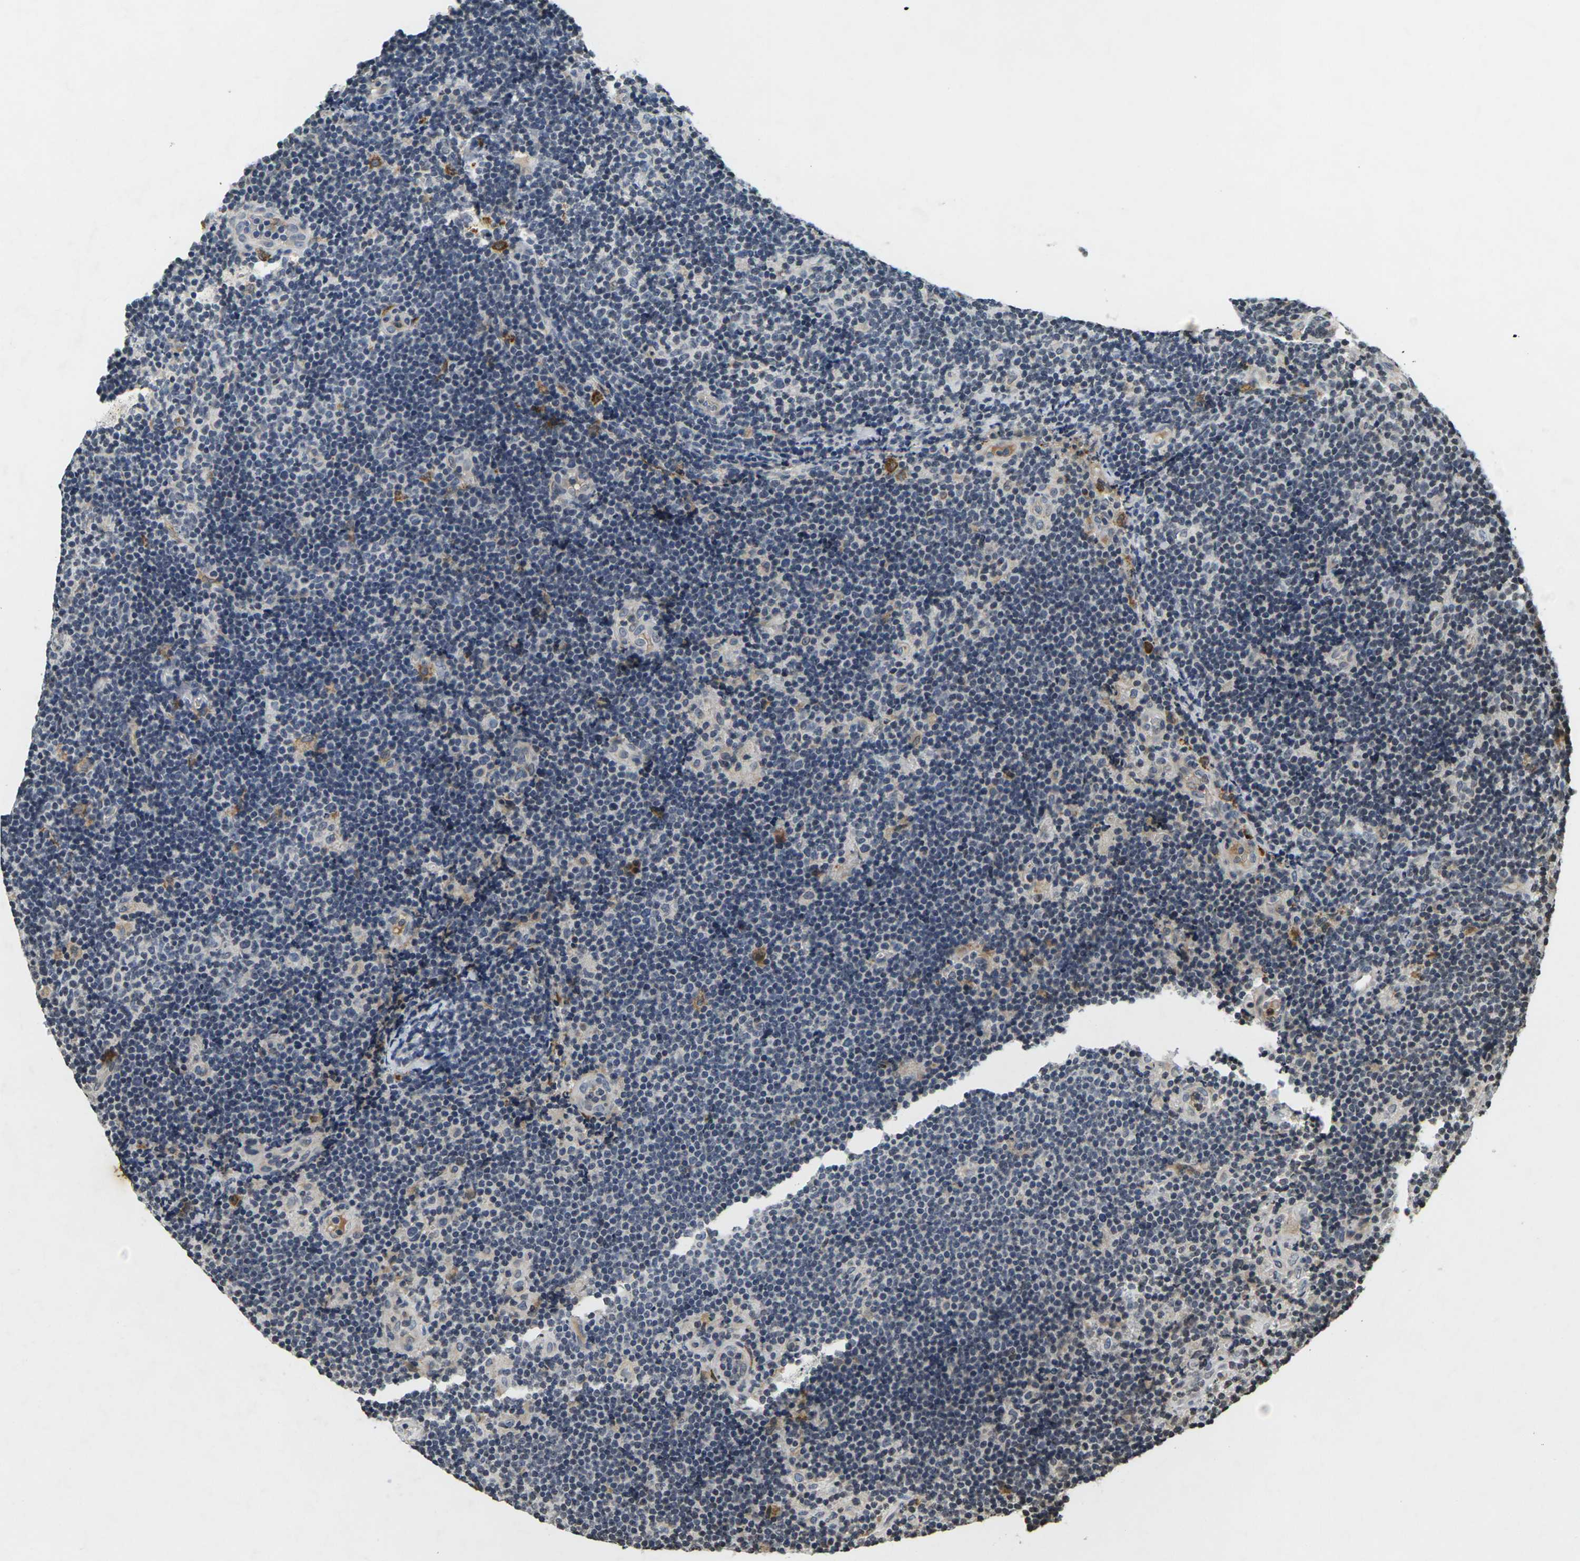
{"staining": {"intensity": "negative", "quantity": "none", "location": "none"}, "tissue": "lymphoma", "cell_type": "Tumor cells", "image_type": "cancer", "snomed": [{"axis": "morphology", "description": "Malignant lymphoma, non-Hodgkin's type, Low grade"}, {"axis": "topography", "description": "Lymph node"}], "caption": "The image reveals no staining of tumor cells in malignant lymphoma, non-Hodgkin's type (low-grade). (DAB immunohistochemistry, high magnification).", "gene": "C1QC", "patient": {"sex": "male", "age": 83}}